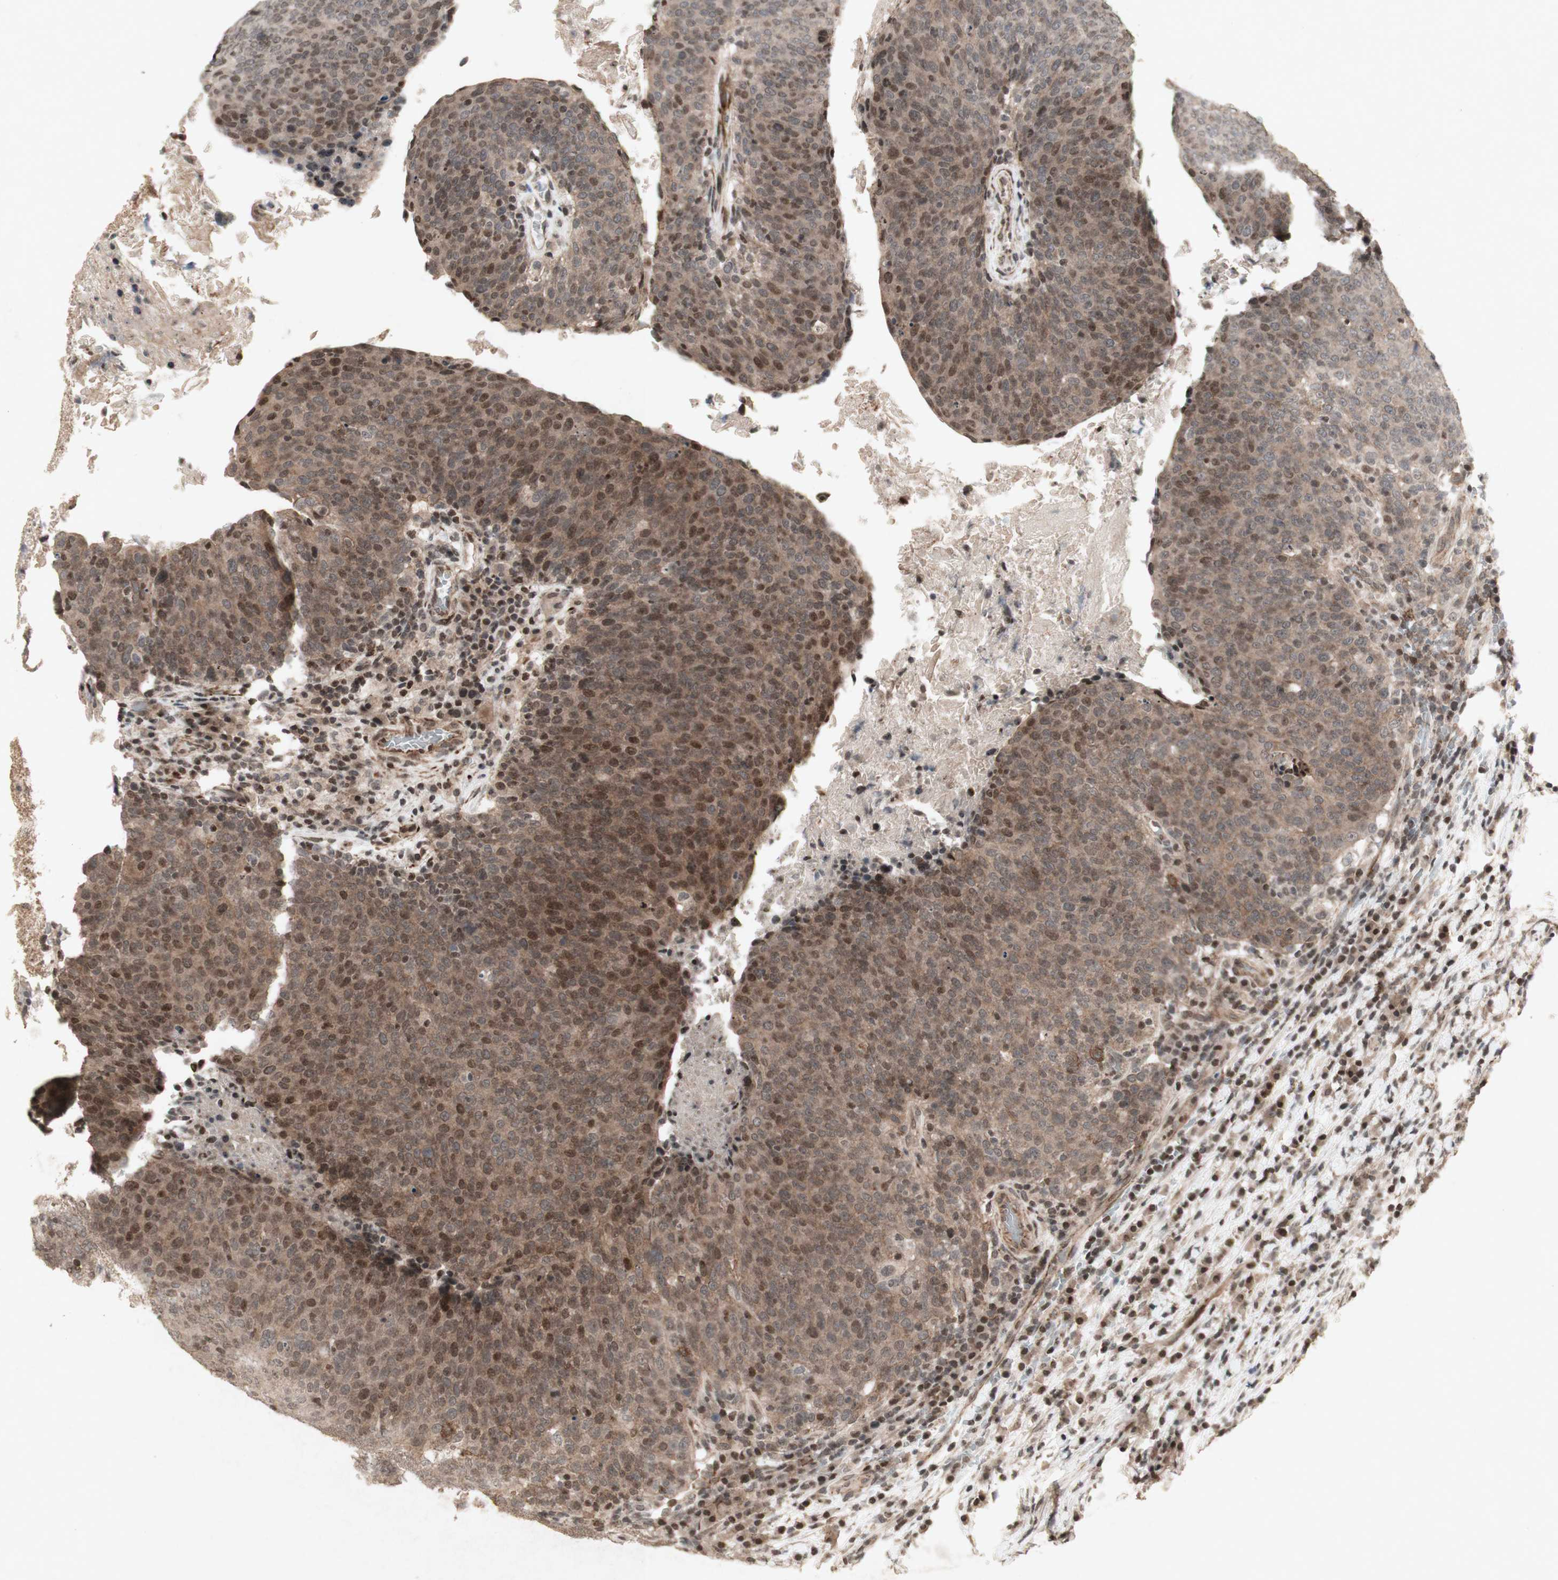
{"staining": {"intensity": "moderate", "quantity": ">75%", "location": "cytoplasmic/membranous,nuclear"}, "tissue": "head and neck cancer", "cell_type": "Tumor cells", "image_type": "cancer", "snomed": [{"axis": "morphology", "description": "Squamous cell carcinoma, NOS"}, {"axis": "morphology", "description": "Squamous cell carcinoma, metastatic, NOS"}, {"axis": "topography", "description": "Lymph node"}, {"axis": "topography", "description": "Head-Neck"}], "caption": "The image exhibits immunohistochemical staining of head and neck squamous cell carcinoma. There is moderate cytoplasmic/membranous and nuclear expression is appreciated in about >75% of tumor cells.", "gene": "PLXNA1", "patient": {"sex": "male", "age": 62}}